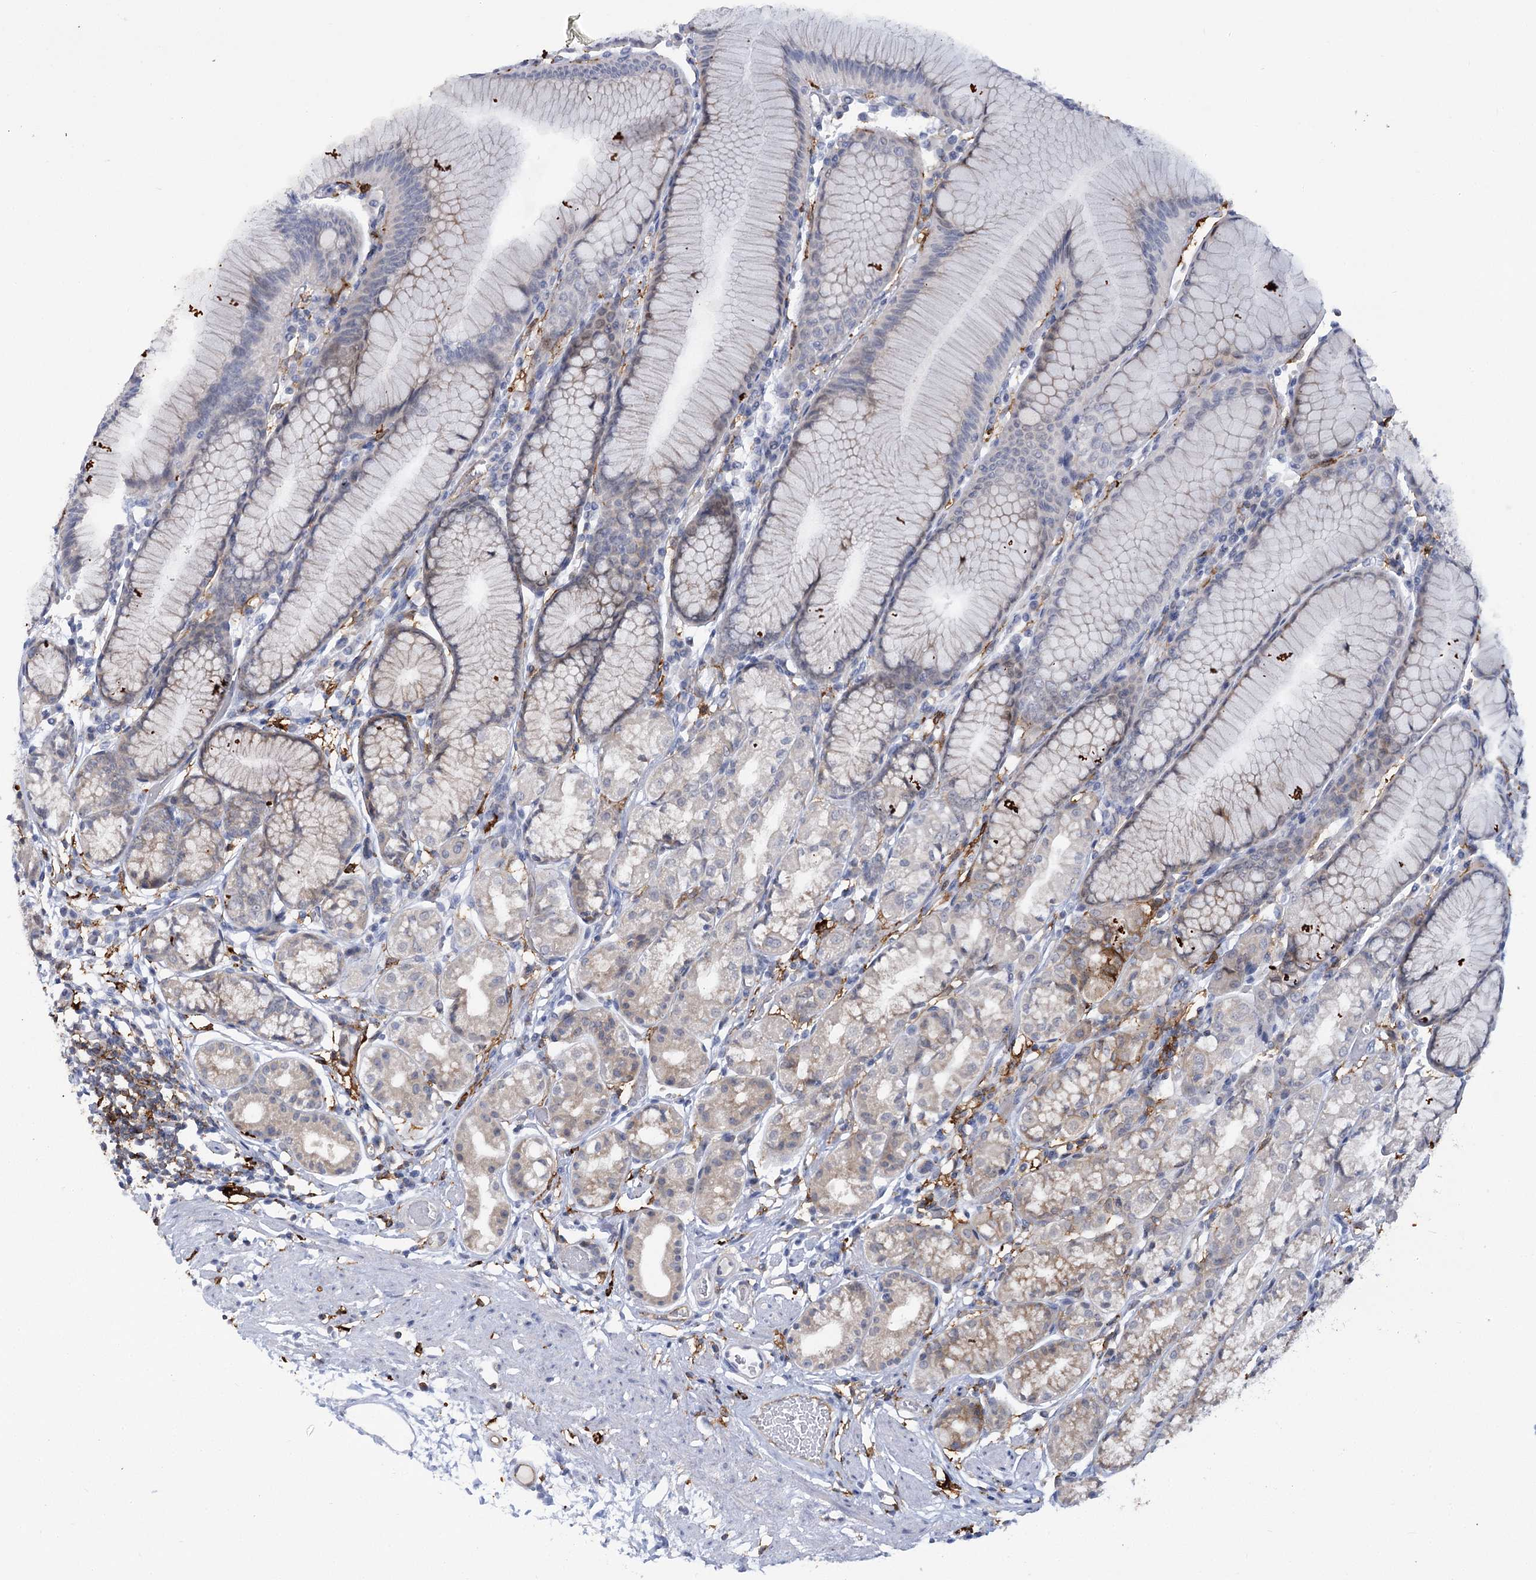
{"staining": {"intensity": "moderate", "quantity": "<25%", "location": "cytoplasmic/membranous"}, "tissue": "stomach", "cell_type": "Glandular cells", "image_type": "normal", "snomed": [{"axis": "morphology", "description": "Normal tissue, NOS"}, {"axis": "topography", "description": "Stomach"}], "caption": "Protein staining by immunohistochemistry (IHC) demonstrates moderate cytoplasmic/membranous staining in approximately <25% of glandular cells in benign stomach.", "gene": "PIWIL4", "patient": {"sex": "female", "age": 57}}